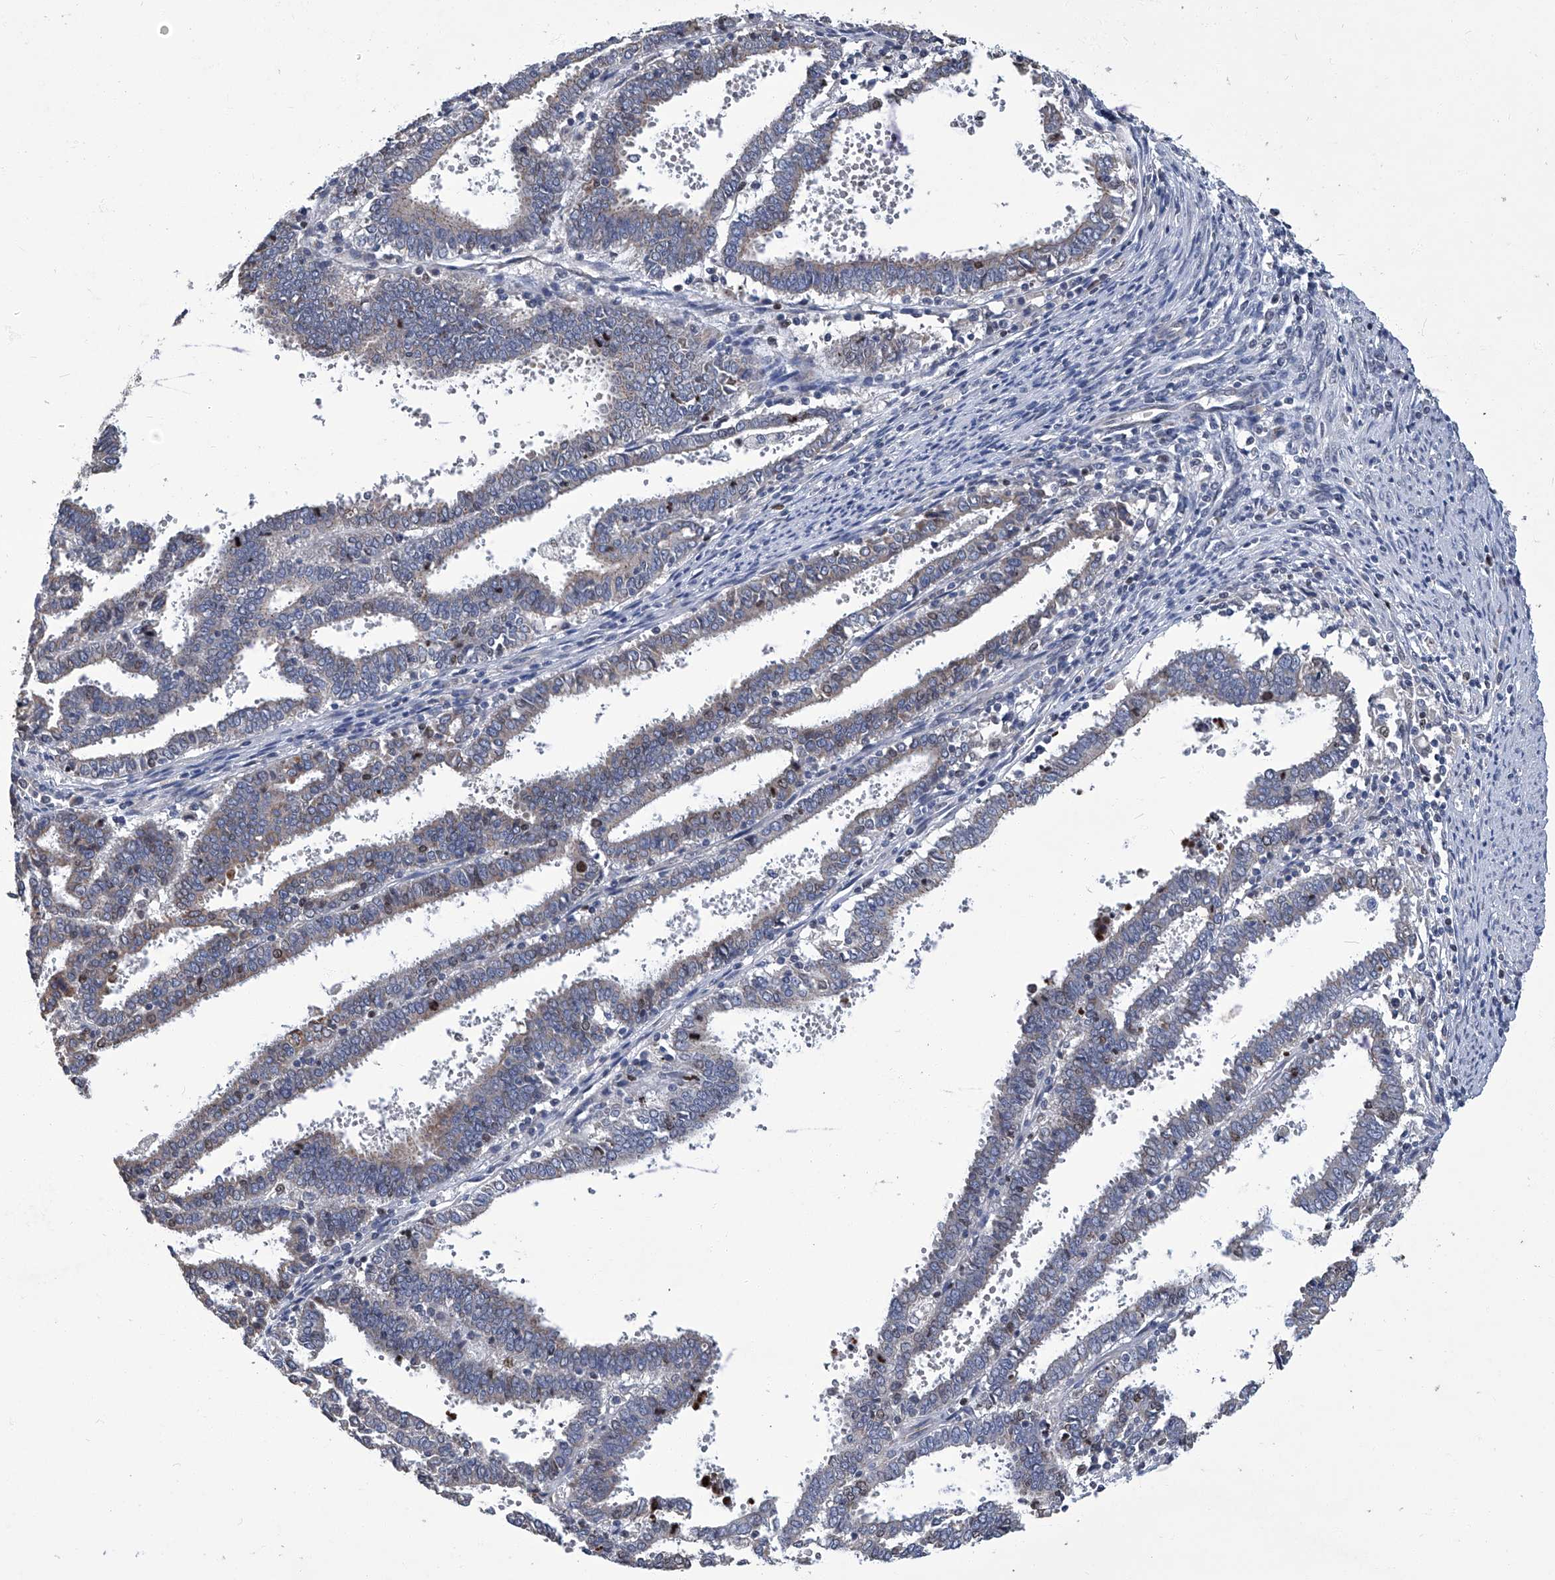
{"staining": {"intensity": "negative", "quantity": "none", "location": "none"}, "tissue": "endometrial cancer", "cell_type": "Tumor cells", "image_type": "cancer", "snomed": [{"axis": "morphology", "description": "Adenocarcinoma, NOS"}, {"axis": "topography", "description": "Uterus"}], "caption": "Micrograph shows no significant protein staining in tumor cells of adenocarcinoma (endometrial). Nuclei are stained in blue.", "gene": "TGFBR1", "patient": {"sex": "female", "age": 83}}